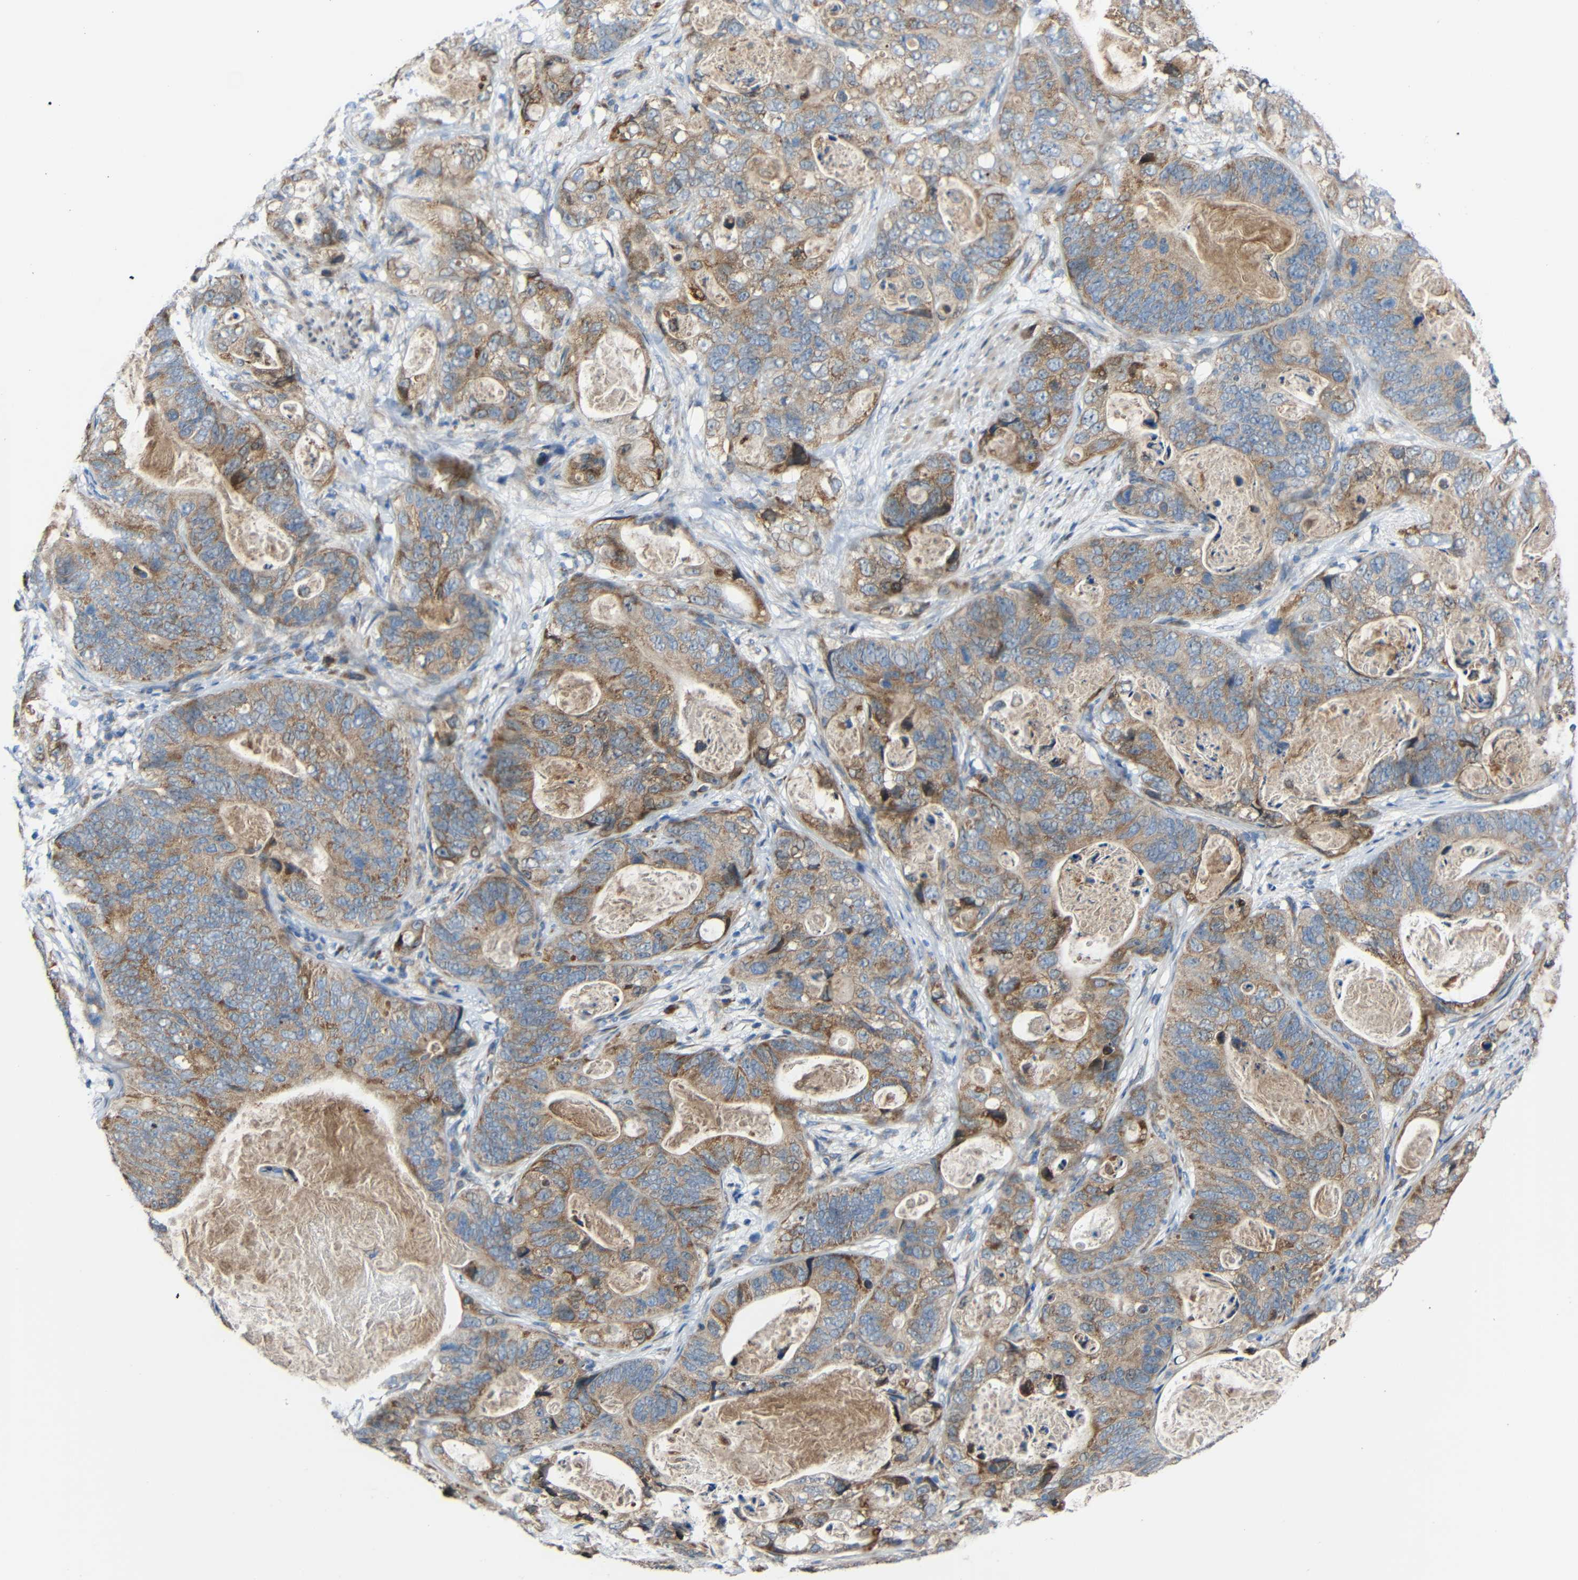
{"staining": {"intensity": "moderate", "quantity": "25%-75%", "location": "cytoplasmic/membranous"}, "tissue": "stomach cancer", "cell_type": "Tumor cells", "image_type": "cancer", "snomed": [{"axis": "morphology", "description": "Adenocarcinoma, NOS"}, {"axis": "topography", "description": "Stomach"}], "caption": "Immunohistochemical staining of stomach cancer (adenocarcinoma) reveals moderate cytoplasmic/membranous protein expression in about 25%-75% of tumor cells.", "gene": "TMEM25", "patient": {"sex": "female", "age": 89}}